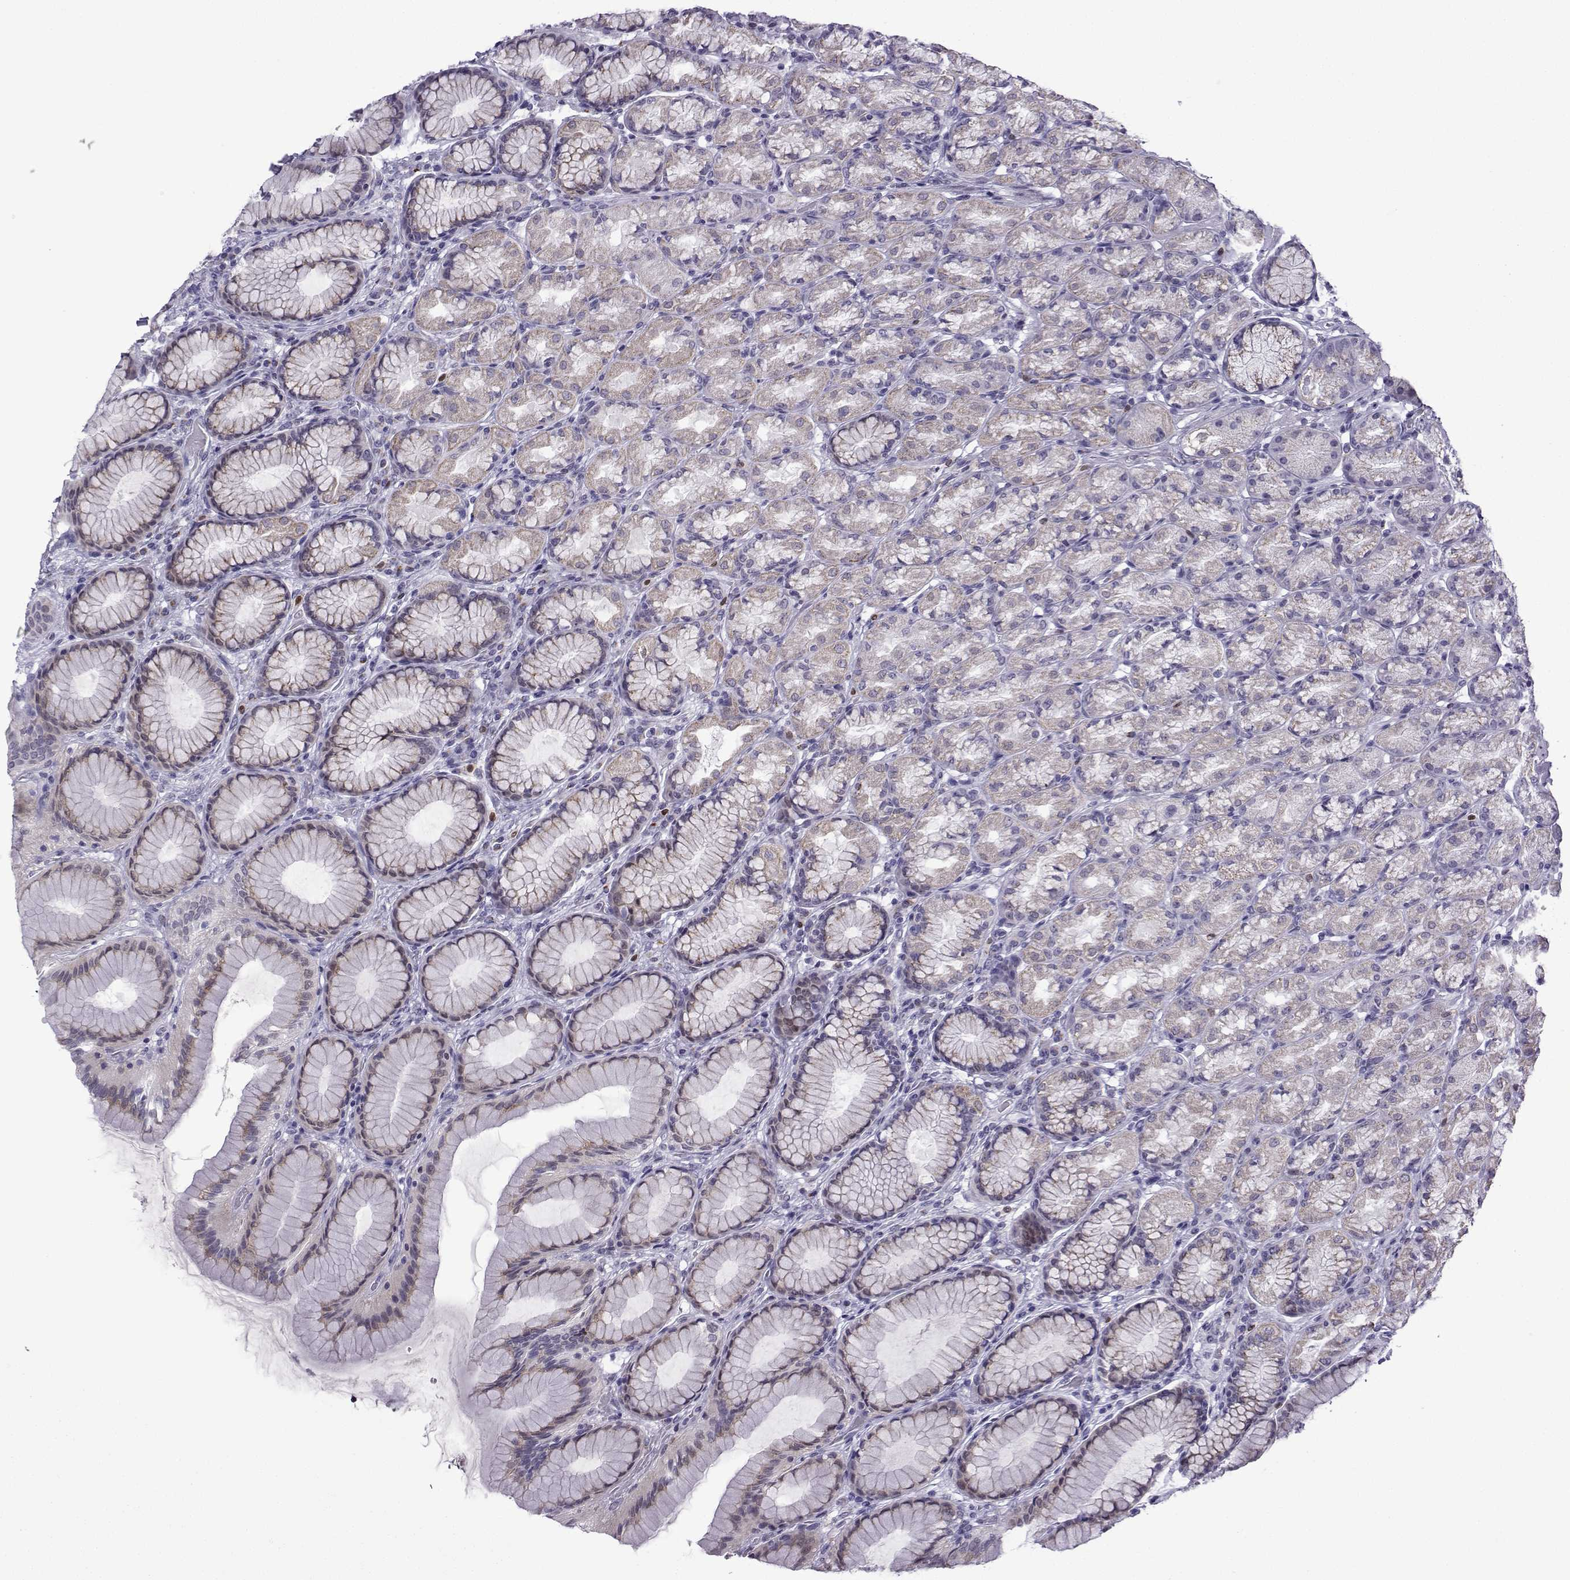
{"staining": {"intensity": "weak", "quantity": "<25%", "location": "cytoplasmic/membranous"}, "tissue": "stomach", "cell_type": "Glandular cells", "image_type": "normal", "snomed": [{"axis": "morphology", "description": "Normal tissue, NOS"}, {"axis": "morphology", "description": "Adenocarcinoma, NOS"}, {"axis": "topography", "description": "Stomach"}], "caption": "An IHC photomicrograph of normal stomach is shown. There is no staining in glandular cells of stomach. (IHC, brightfield microscopy, high magnification).", "gene": "HTR7", "patient": {"sex": "female", "age": 79}}